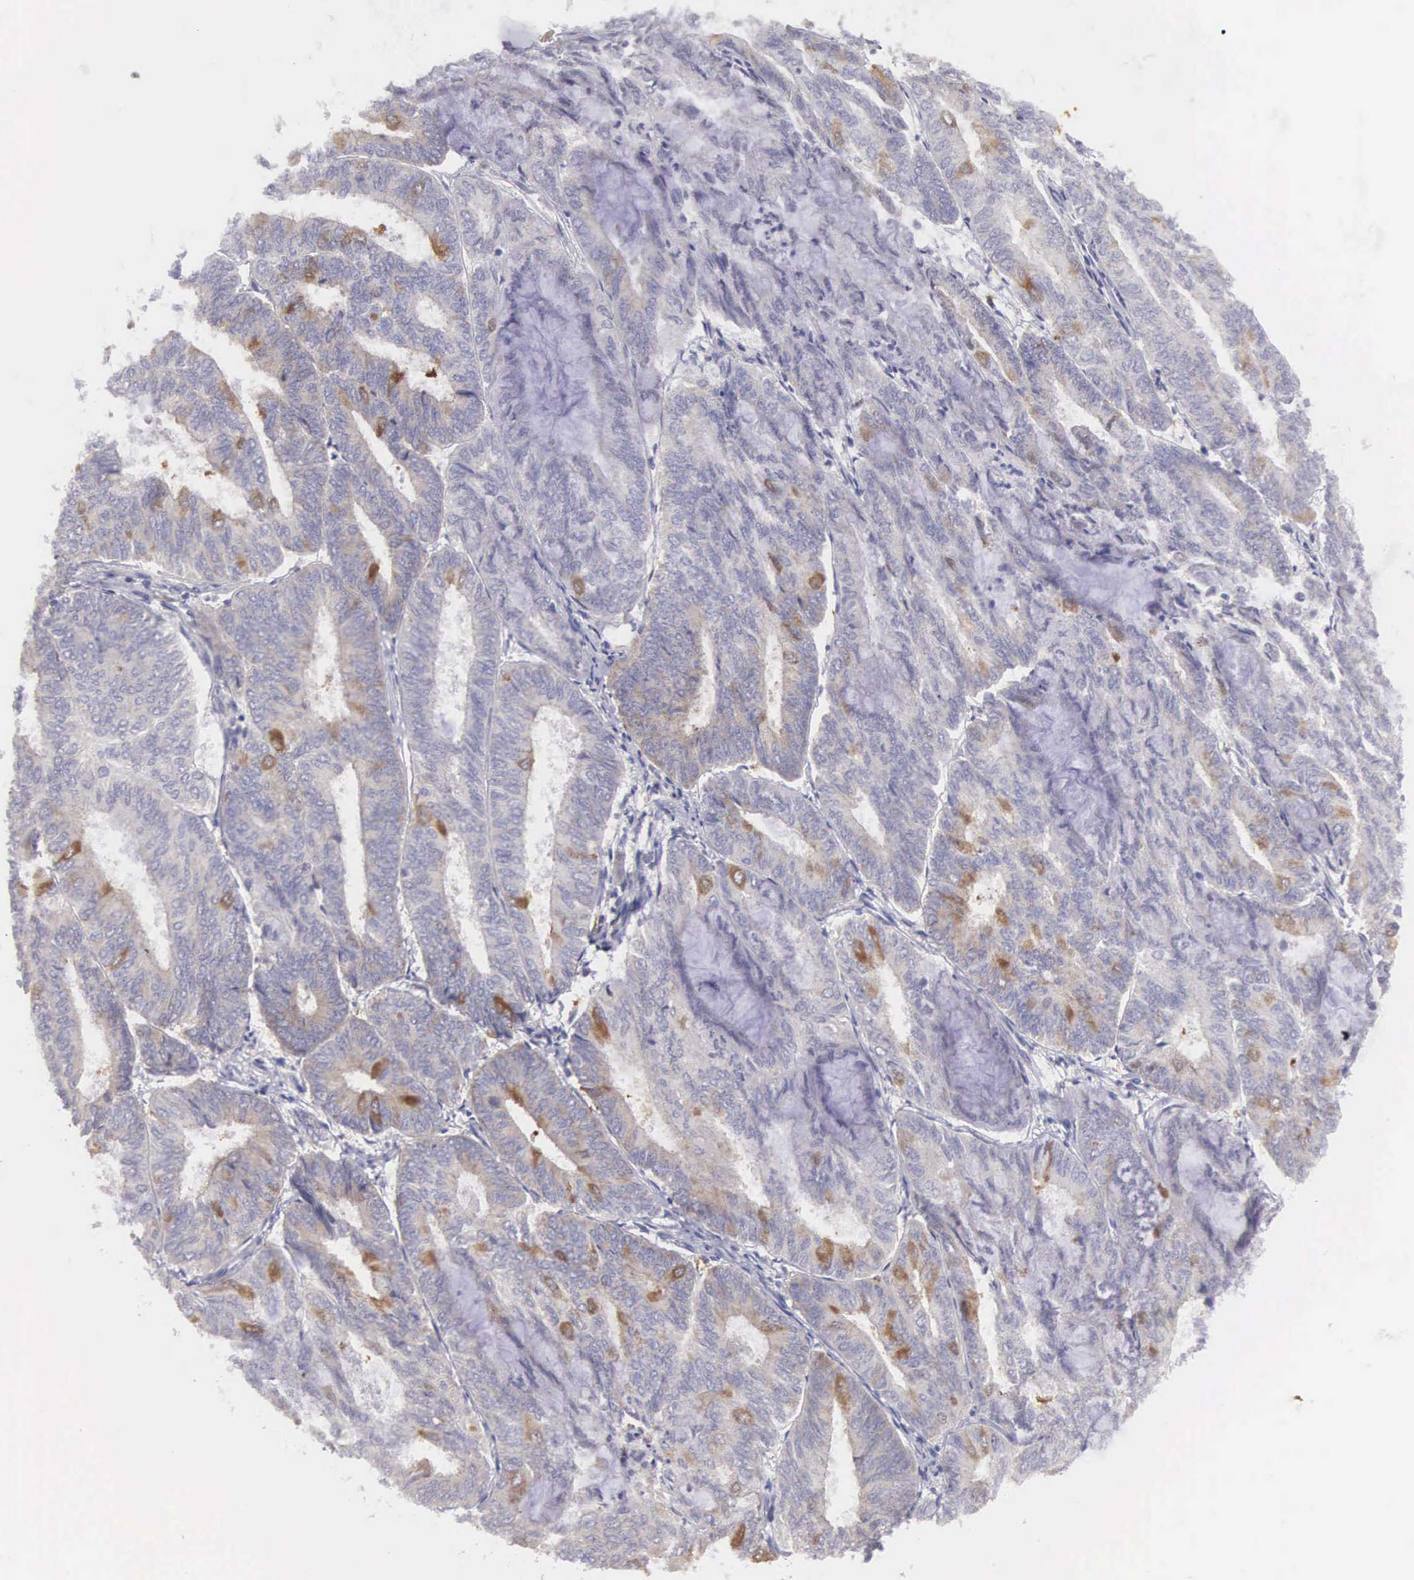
{"staining": {"intensity": "moderate", "quantity": "<25%", "location": "cytoplasmic/membranous"}, "tissue": "endometrial cancer", "cell_type": "Tumor cells", "image_type": "cancer", "snomed": [{"axis": "morphology", "description": "Adenocarcinoma, NOS"}, {"axis": "topography", "description": "Endometrium"}], "caption": "Immunohistochemistry histopathology image of adenocarcinoma (endometrial) stained for a protein (brown), which displays low levels of moderate cytoplasmic/membranous positivity in approximately <25% of tumor cells.", "gene": "TXLNG", "patient": {"sex": "female", "age": 59}}